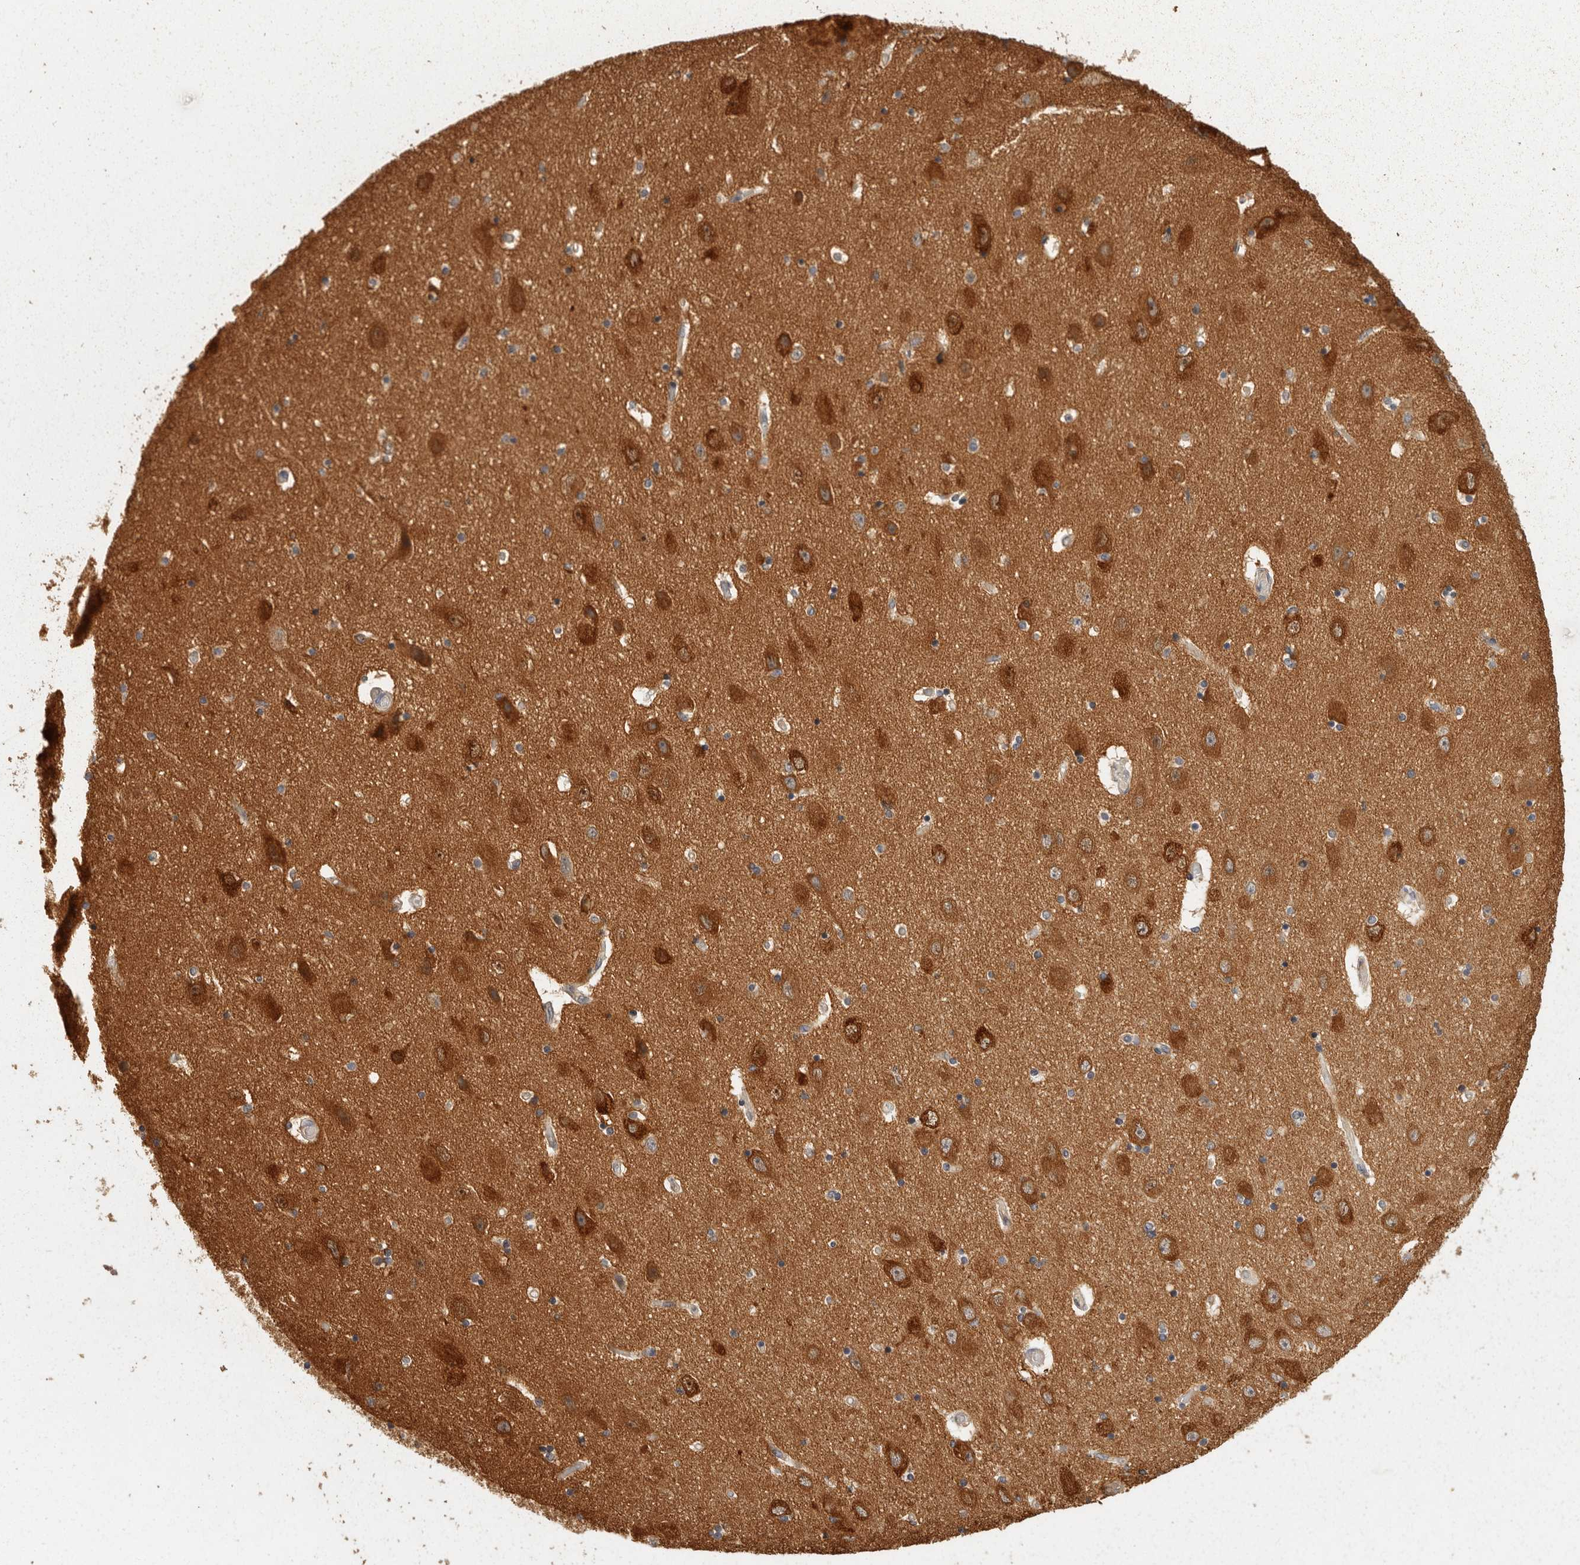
{"staining": {"intensity": "moderate", "quantity": "25%-75%", "location": "cytoplasmic/membranous"}, "tissue": "hippocampus", "cell_type": "Glial cells", "image_type": "normal", "snomed": [{"axis": "morphology", "description": "Normal tissue, NOS"}, {"axis": "topography", "description": "Hippocampus"}], "caption": "Immunohistochemistry photomicrograph of normal hippocampus stained for a protein (brown), which shows medium levels of moderate cytoplasmic/membranous expression in about 25%-75% of glial cells.", "gene": "BAIAP2", "patient": {"sex": "female", "age": 54}}